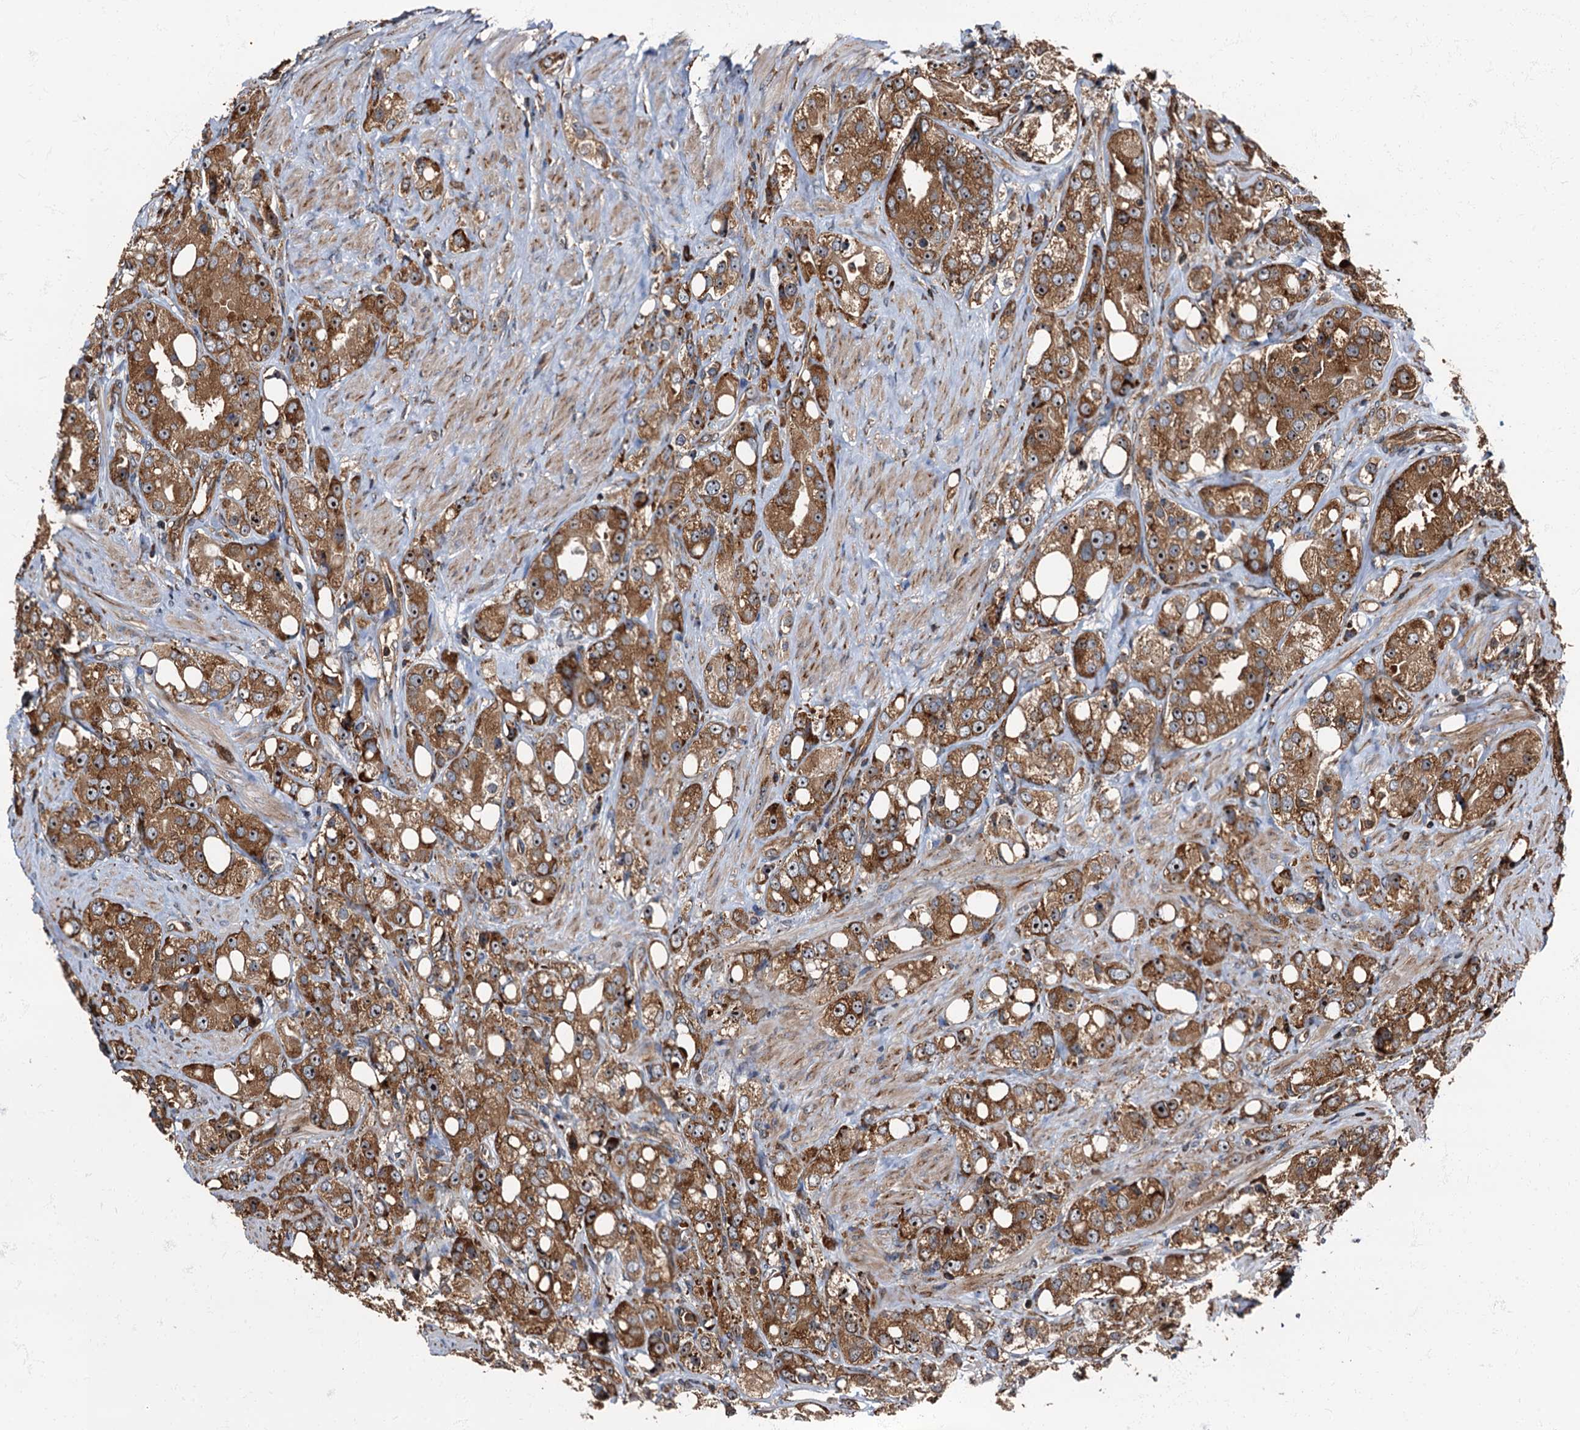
{"staining": {"intensity": "moderate", "quantity": ">75%", "location": "cytoplasmic/membranous"}, "tissue": "prostate cancer", "cell_type": "Tumor cells", "image_type": "cancer", "snomed": [{"axis": "morphology", "description": "Adenocarcinoma, NOS"}, {"axis": "topography", "description": "Prostate"}], "caption": "Prostate cancer (adenocarcinoma) stained with a protein marker reveals moderate staining in tumor cells.", "gene": "ATP2C1", "patient": {"sex": "male", "age": 79}}